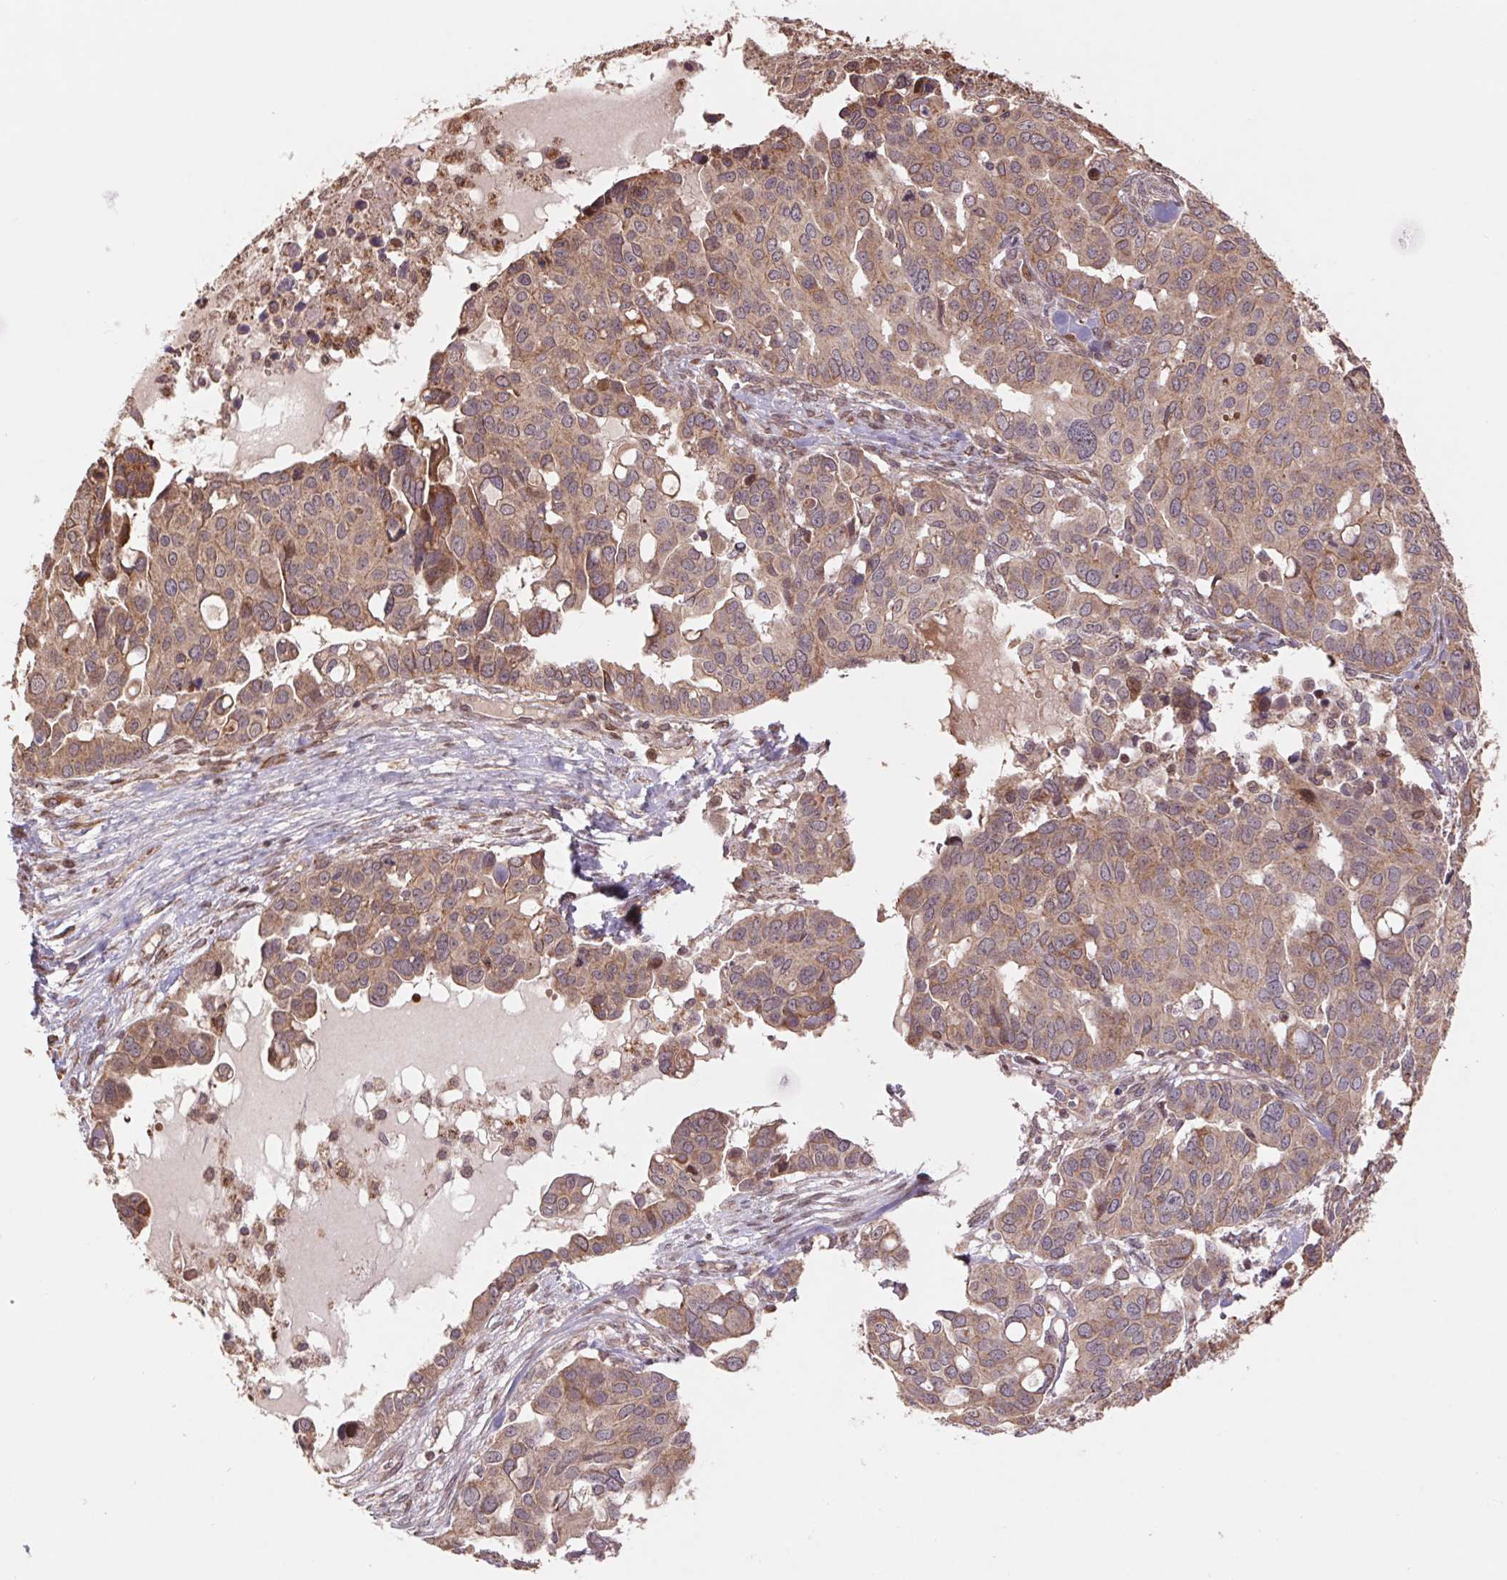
{"staining": {"intensity": "moderate", "quantity": ">75%", "location": "cytoplasmic/membranous"}, "tissue": "ovarian cancer", "cell_type": "Tumor cells", "image_type": "cancer", "snomed": [{"axis": "morphology", "description": "Carcinoma, endometroid"}, {"axis": "topography", "description": "Ovary"}], "caption": "Immunohistochemistry (IHC) image of human ovarian cancer (endometroid carcinoma) stained for a protein (brown), which demonstrates medium levels of moderate cytoplasmic/membranous staining in approximately >75% of tumor cells.", "gene": "PDHA1", "patient": {"sex": "female", "age": 78}}